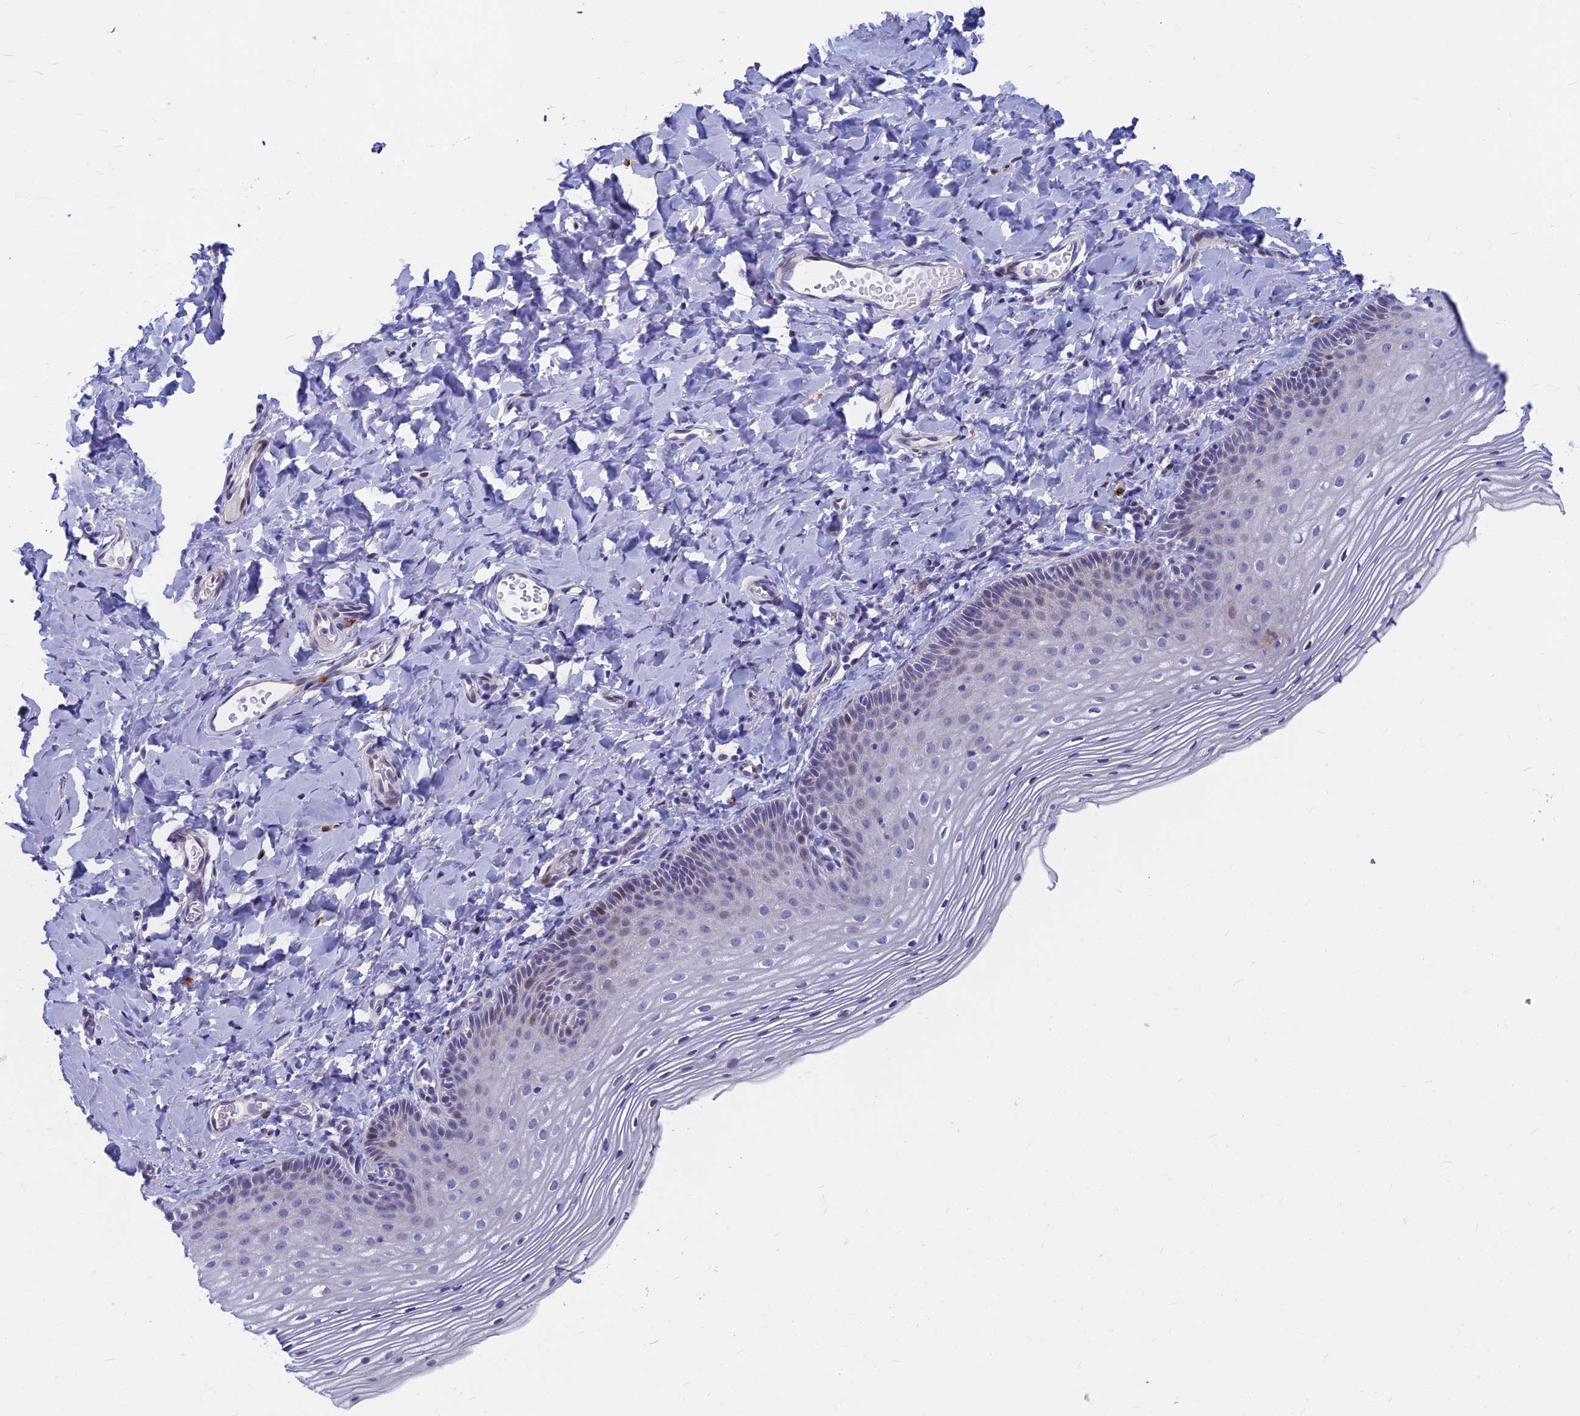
{"staining": {"intensity": "moderate", "quantity": "<25%", "location": "nuclear"}, "tissue": "vagina", "cell_type": "Squamous epithelial cells", "image_type": "normal", "snomed": [{"axis": "morphology", "description": "Normal tissue, NOS"}, {"axis": "topography", "description": "Vagina"}], "caption": "Immunohistochemistry of normal vagina displays low levels of moderate nuclear staining in about <25% of squamous epithelial cells.", "gene": "MYBPC2", "patient": {"sex": "female", "age": 60}}